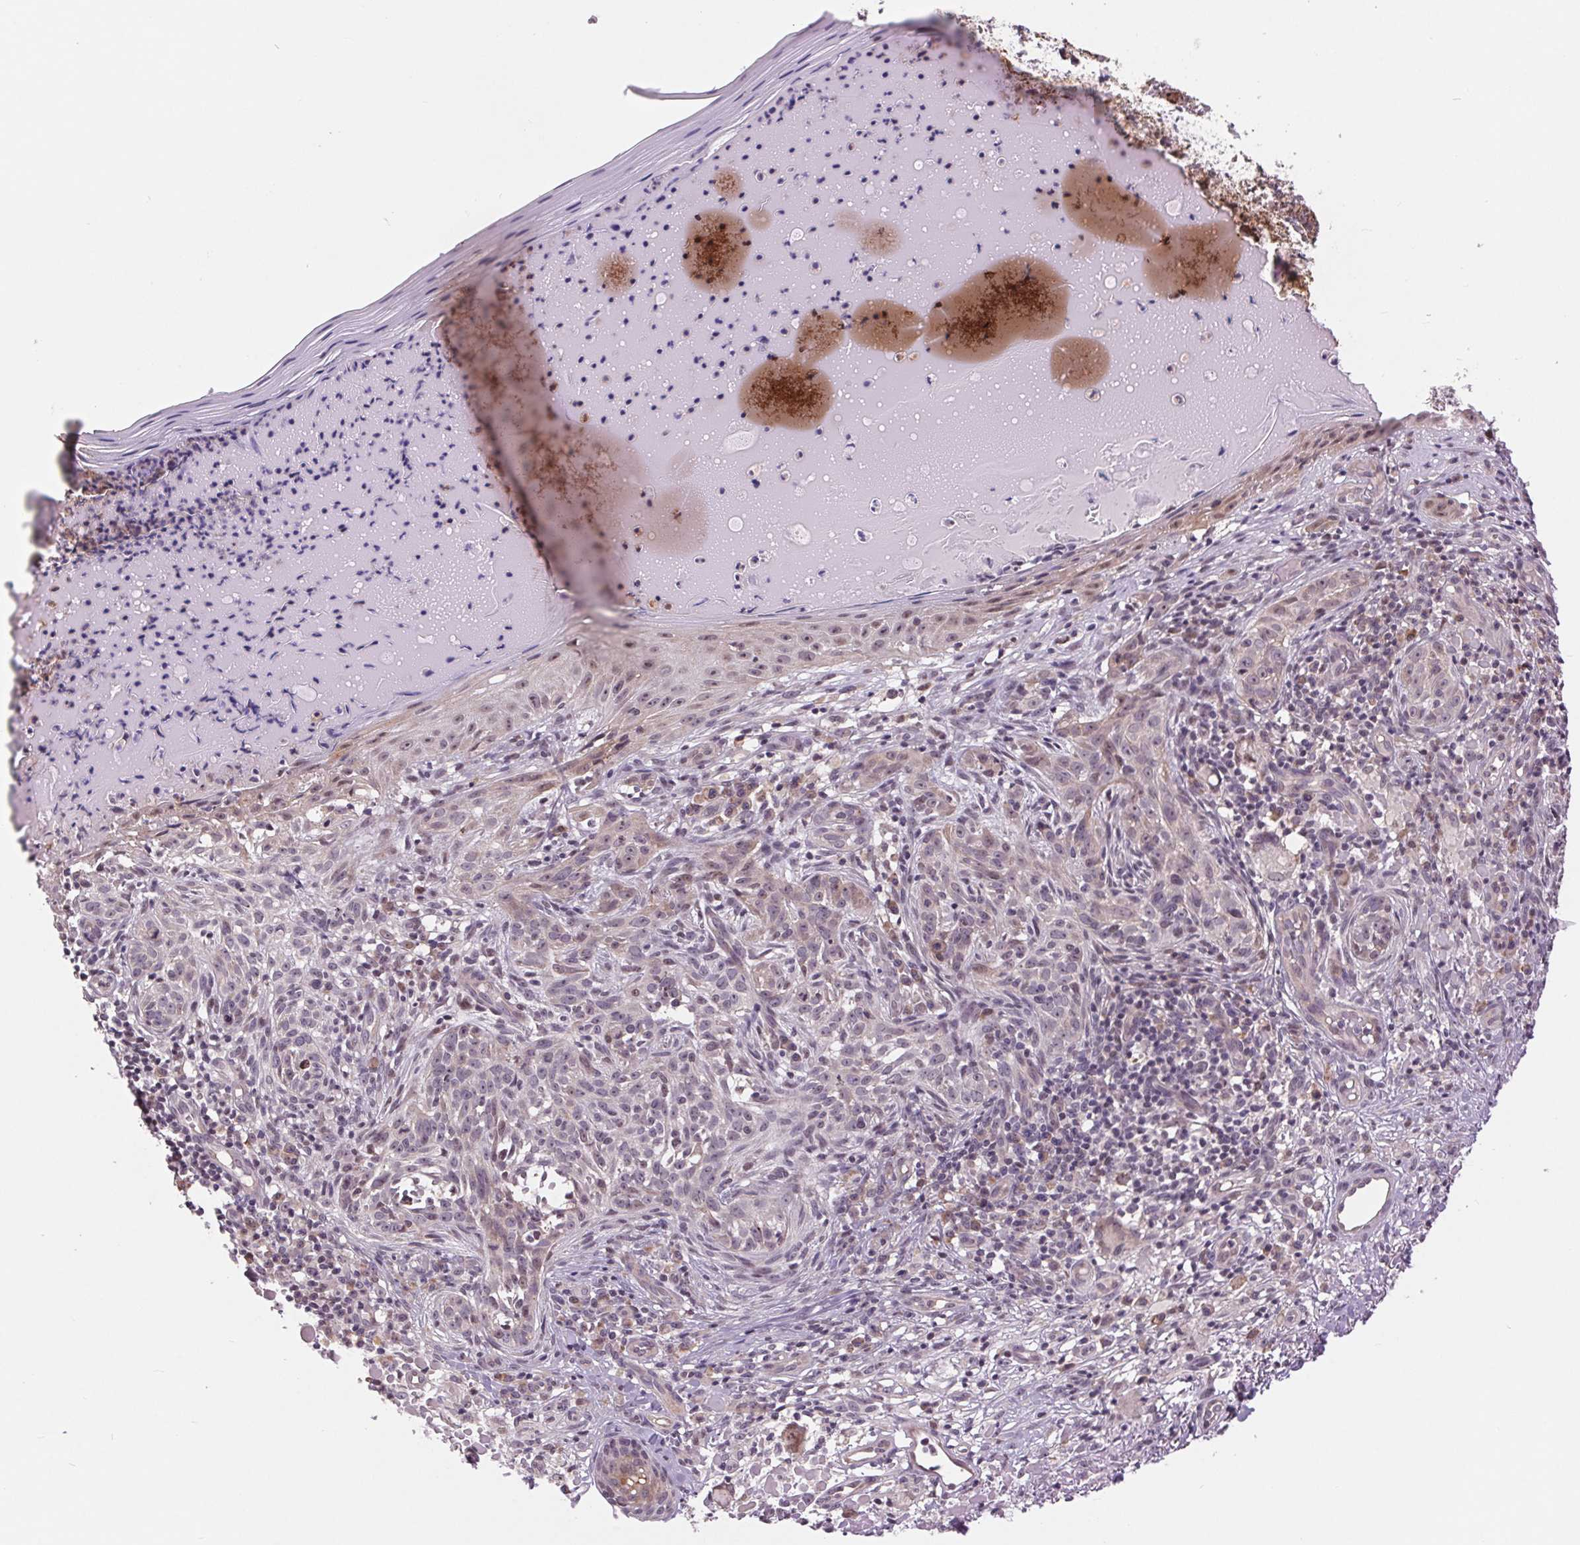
{"staining": {"intensity": "negative", "quantity": "none", "location": "none"}, "tissue": "skin cancer", "cell_type": "Tumor cells", "image_type": "cancer", "snomed": [{"axis": "morphology", "description": "Basal cell carcinoma"}, {"axis": "topography", "description": "Skin"}], "caption": "Tumor cells show no significant protein positivity in skin basal cell carcinoma.", "gene": "CHMP4B", "patient": {"sex": "male", "age": 88}}